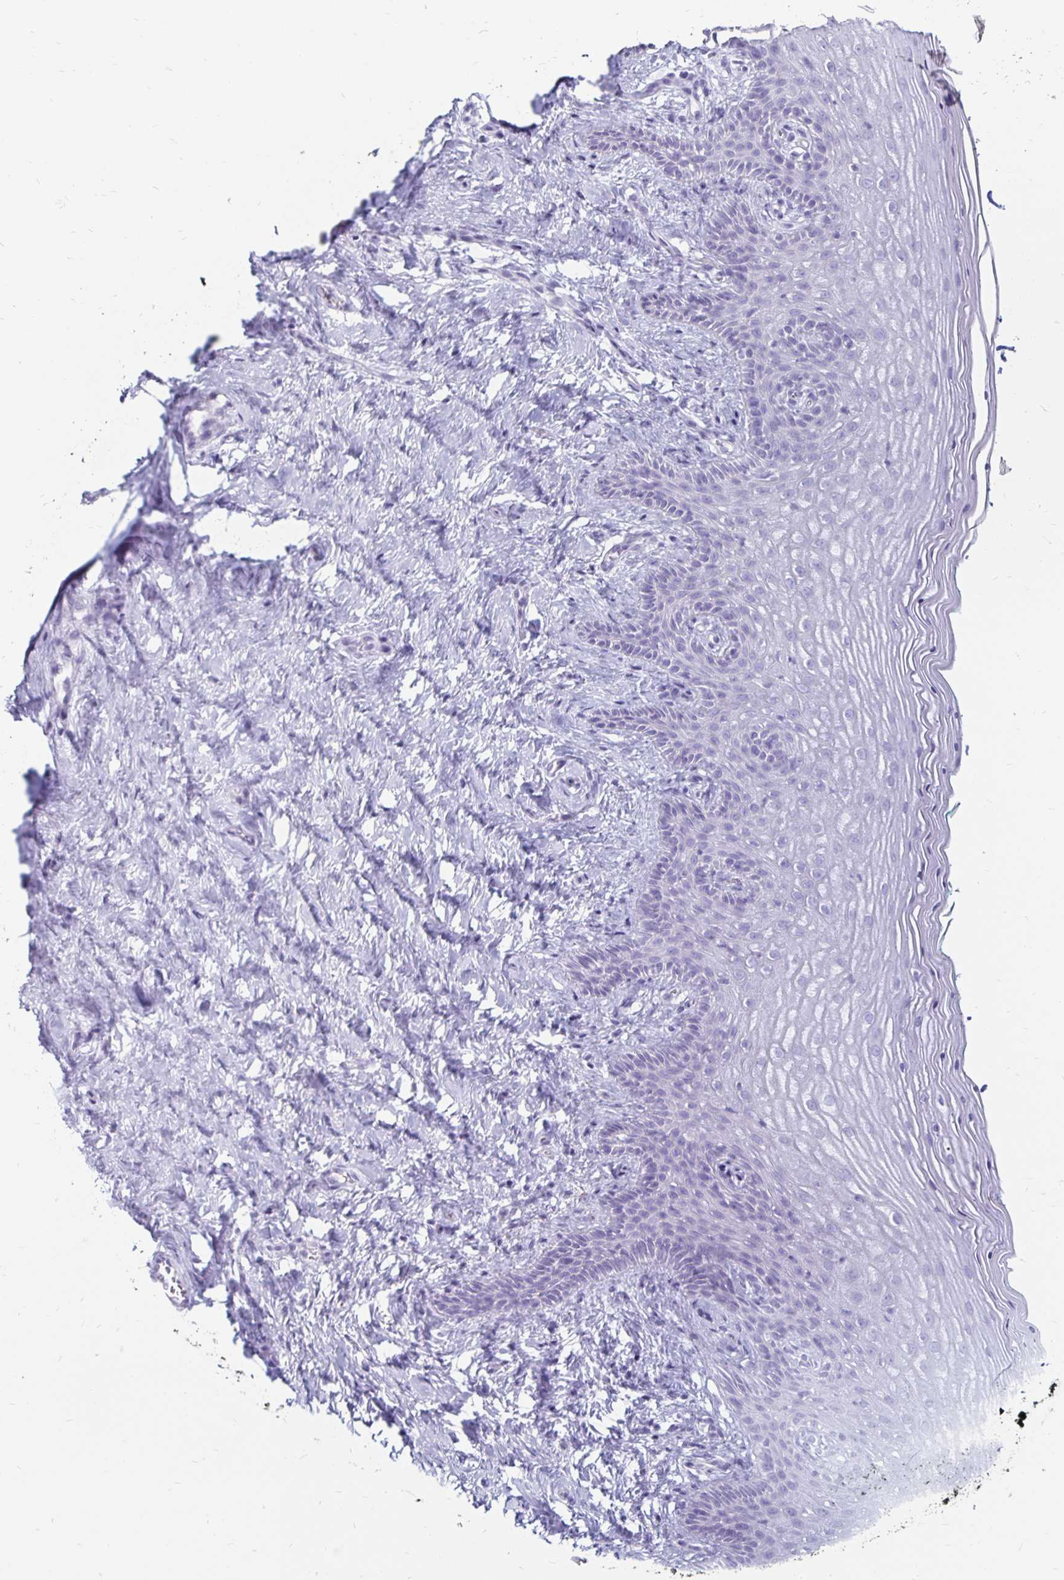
{"staining": {"intensity": "negative", "quantity": "none", "location": "none"}, "tissue": "vagina", "cell_type": "Squamous epithelial cells", "image_type": "normal", "snomed": [{"axis": "morphology", "description": "Normal tissue, NOS"}, {"axis": "topography", "description": "Vagina"}], "caption": "Vagina stained for a protein using immunohistochemistry reveals no staining squamous epithelial cells.", "gene": "TIMP1", "patient": {"sex": "female", "age": 45}}